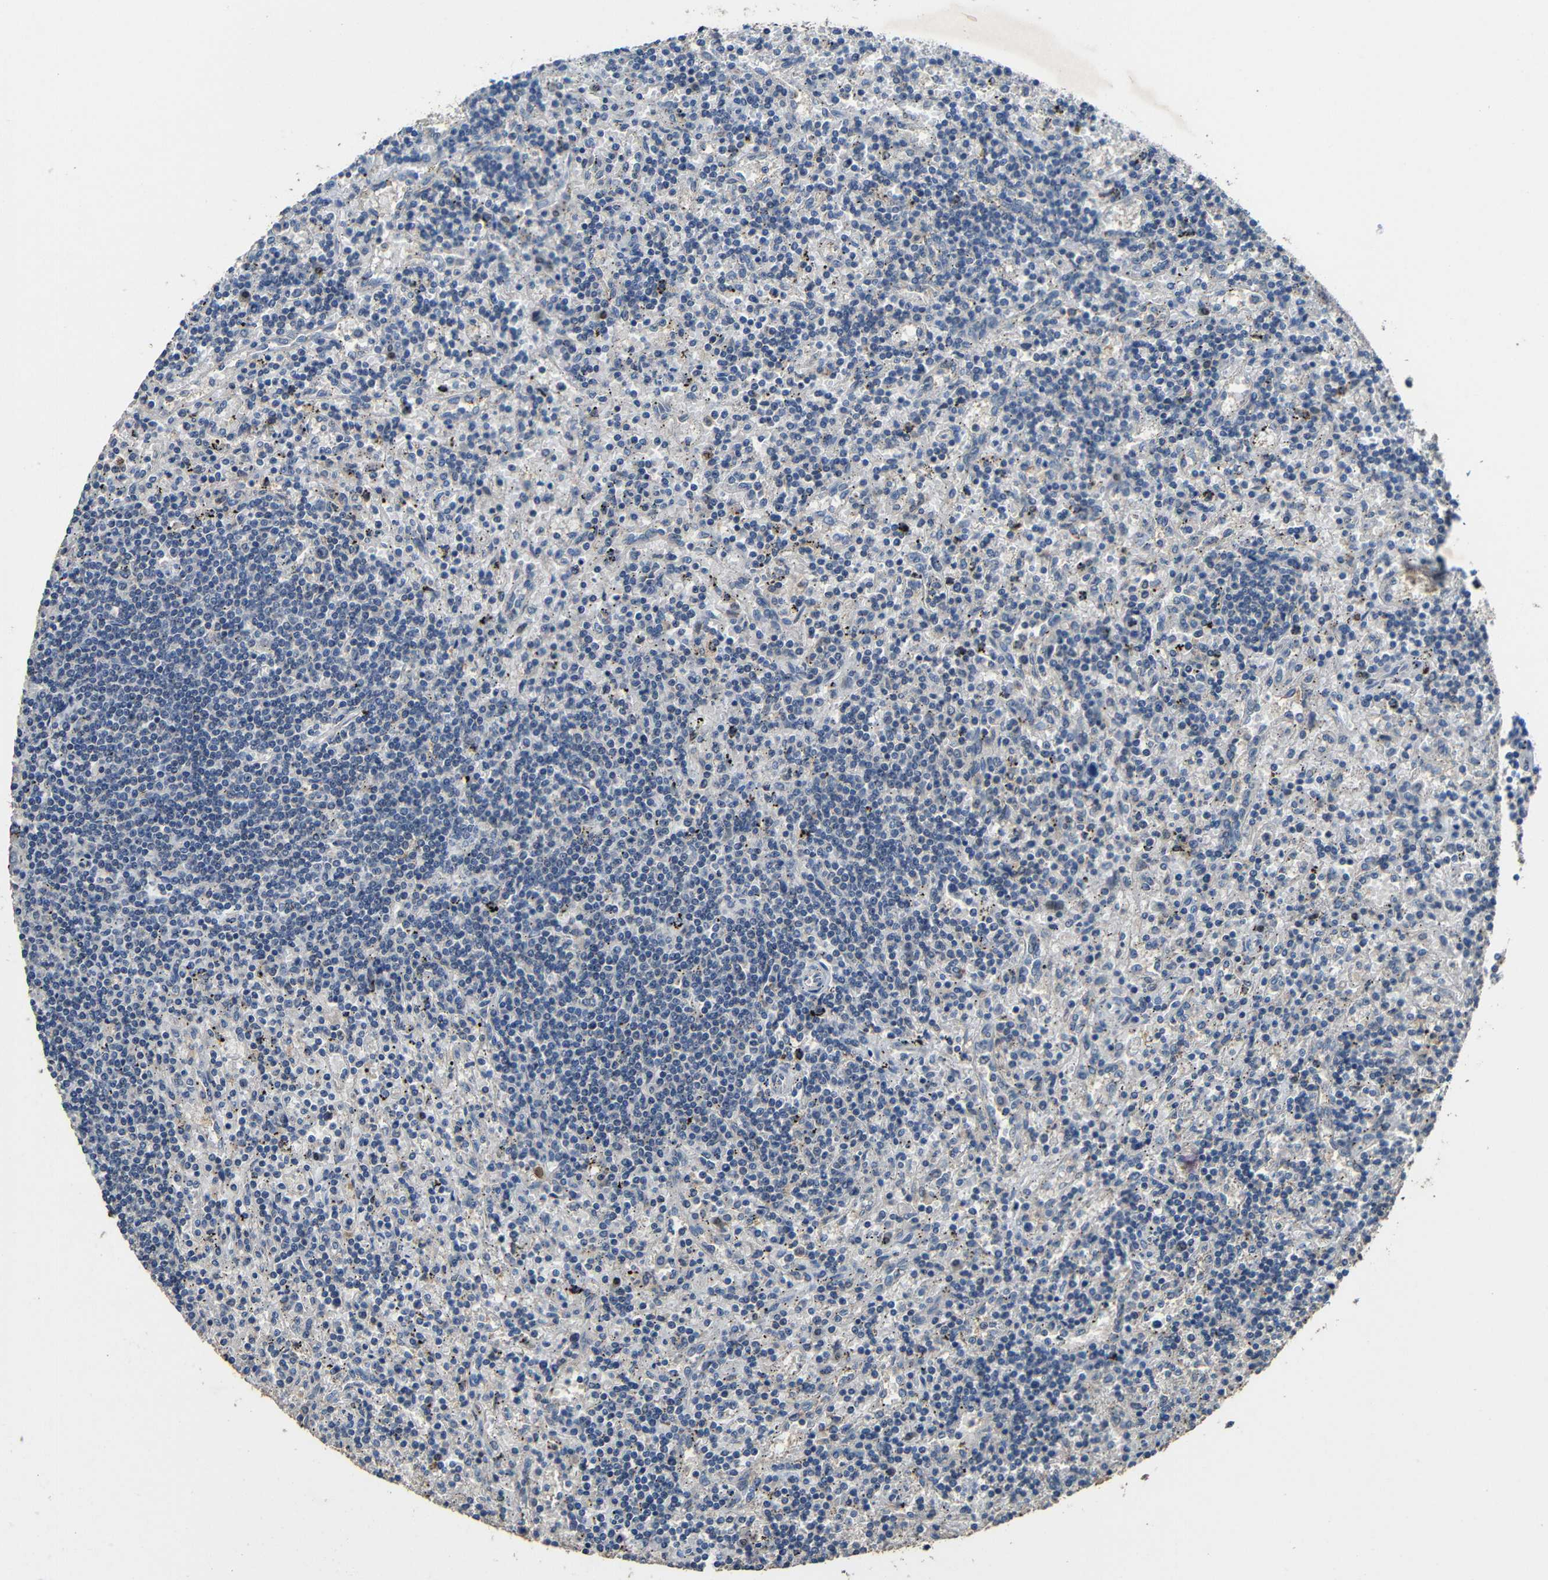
{"staining": {"intensity": "negative", "quantity": "none", "location": "none"}, "tissue": "lymphoma", "cell_type": "Tumor cells", "image_type": "cancer", "snomed": [{"axis": "morphology", "description": "Malignant lymphoma, non-Hodgkin's type, Low grade"}, {"axis": "topography", "description": "Spleen"}], "caption": "The IHC image has no significant positivity in tumor cells of lymphoma tissue. Brightfield microscopy of immunohistochemistry stained with DAB (brown) and hematoxylin (blue), captured at high magnification.", "gene": "C6orf89", "patient": {"sex": "male", "age": 76}}